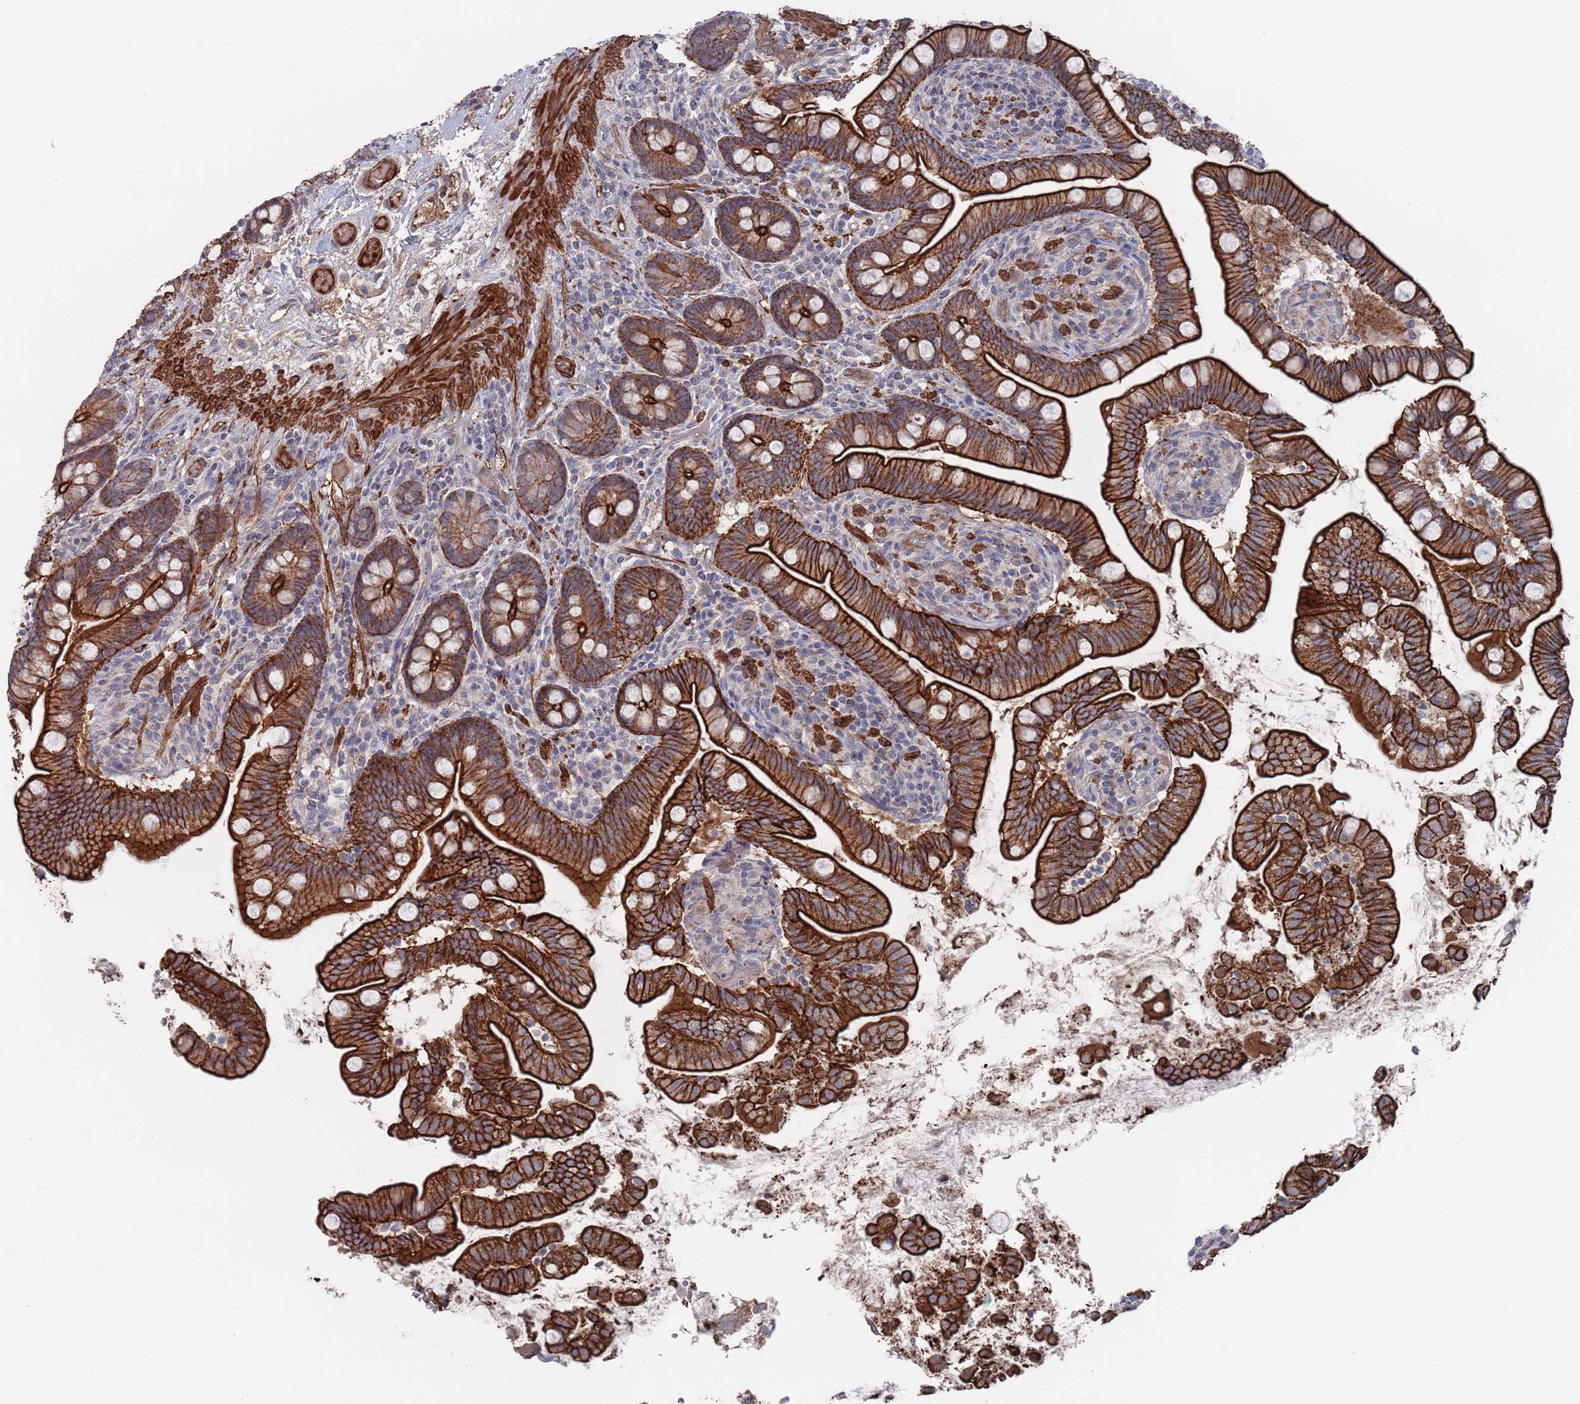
{"staining": {"intensity": "strong", "quantity": ">75%", "location": "cytoplasmic/membranous"}, "tissue": "small intestine", "cell_type": "Glandular cells", "image_type": "normal", "snomed": [{"axis": "morphology", "description": "Normal tissue, NOS"}, {"axis": "topography", "description": "Small intestine"}], "caption": "Protein analysis of unremarkable small intestine displays strong cytoplasmic/membranous positivity in about >75% of glandular cells. Nuclei are stained in blue.", "gene": "PLEKHA4", "patient": {"sex": "female", "age": 64}}